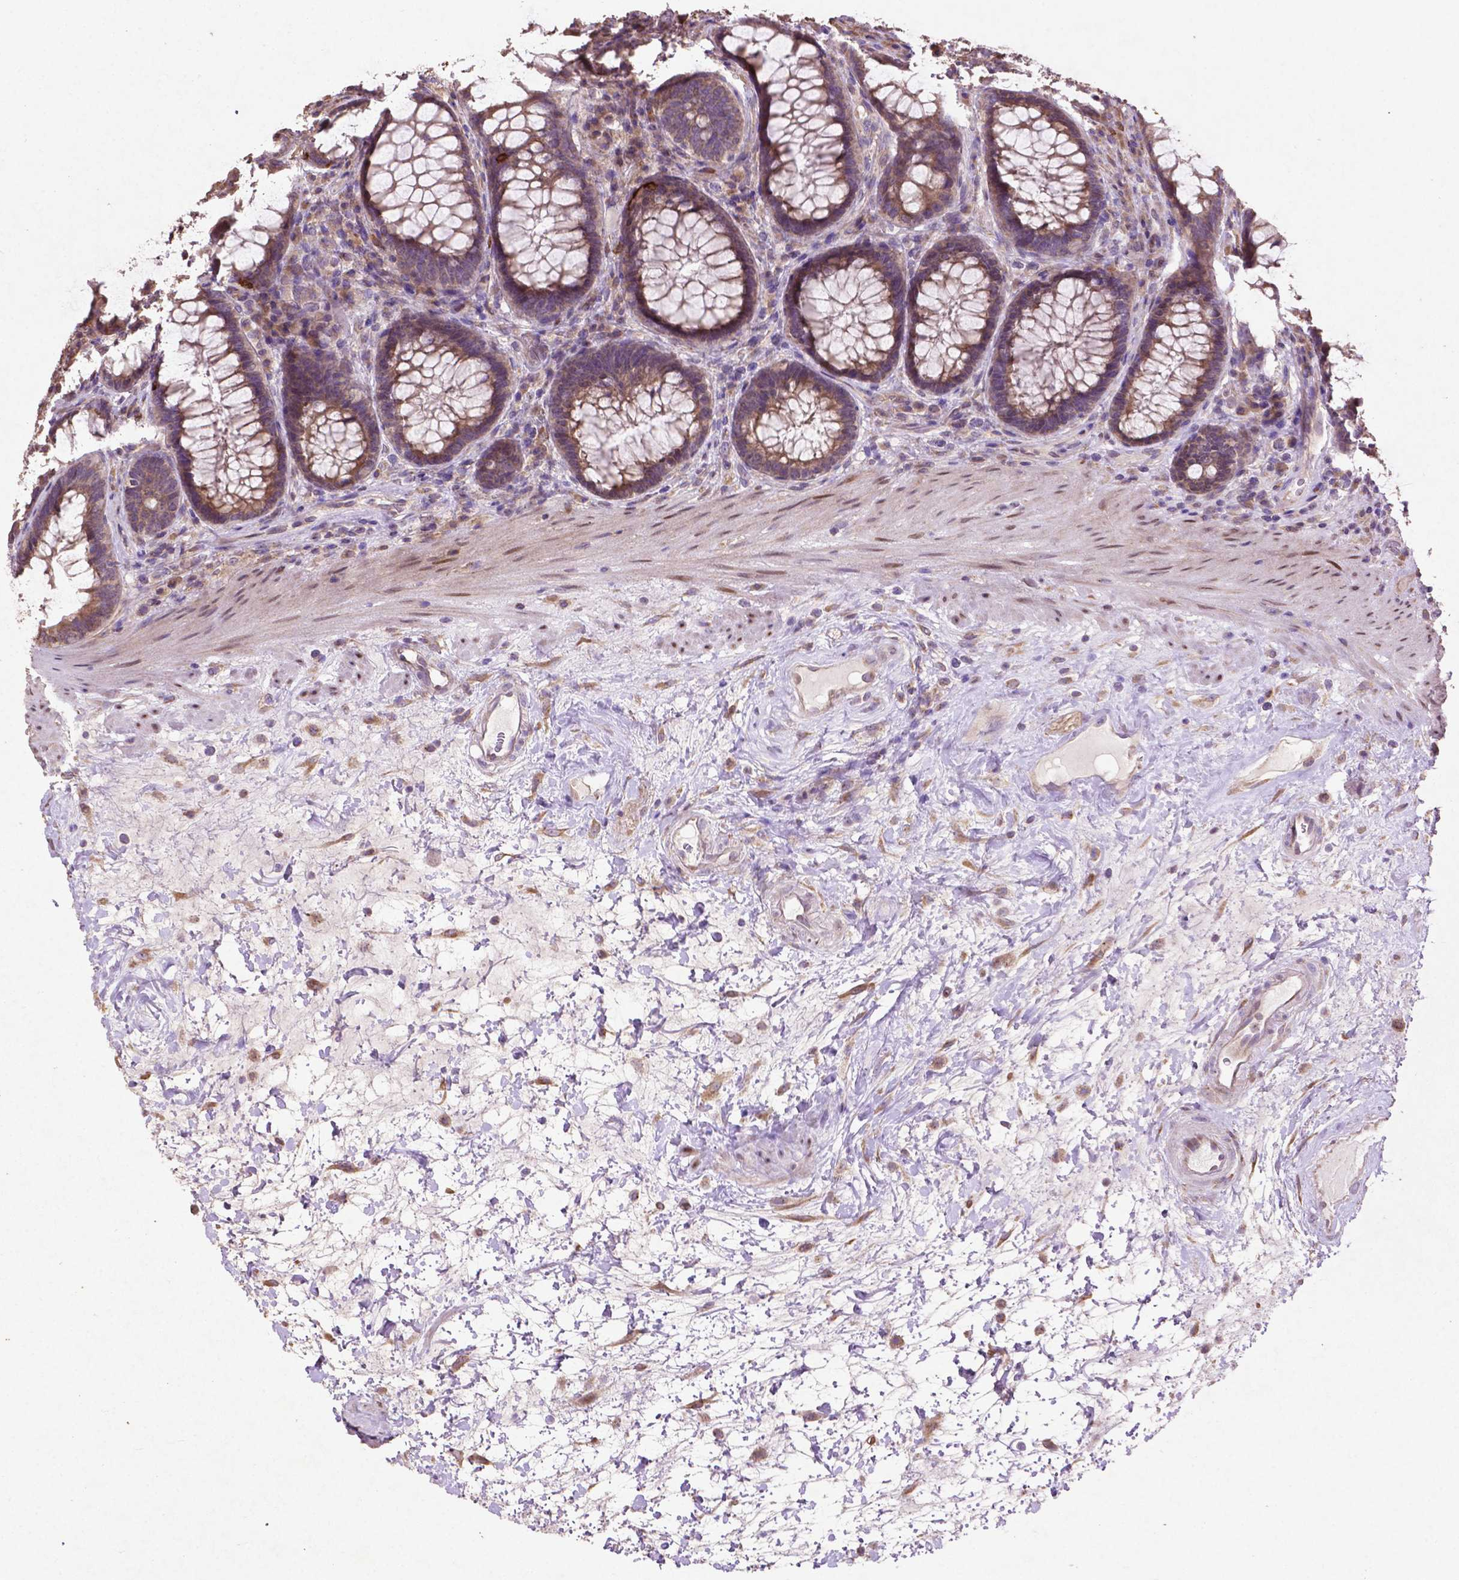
{"staining": {"intensity": "moderate", "quantity": "25%-75%", "location": "cytoplasmic/membranous"}, "tissue": "rectum", "cell_type": "Glandular cells", "image_type": "normal", "snomed": [{"axis": "morphology", "description": "Normal tissue, NOS"}, {"axis": "topography", "description": "Rectum"}], "caption": "Immunohistochemical staining of normal human rectum exhibits medium levels of moderate cytoplasmic/membranous expression in about 25%-75% of glandular cells. The staining was performed using DAB to visualize the protein expression in brown, while the nuclei were stained in blue with hematoxylin (Magnification: 20x).", "gene": "MBTPS1", "patient": {"sex": "male", "age": 72}}